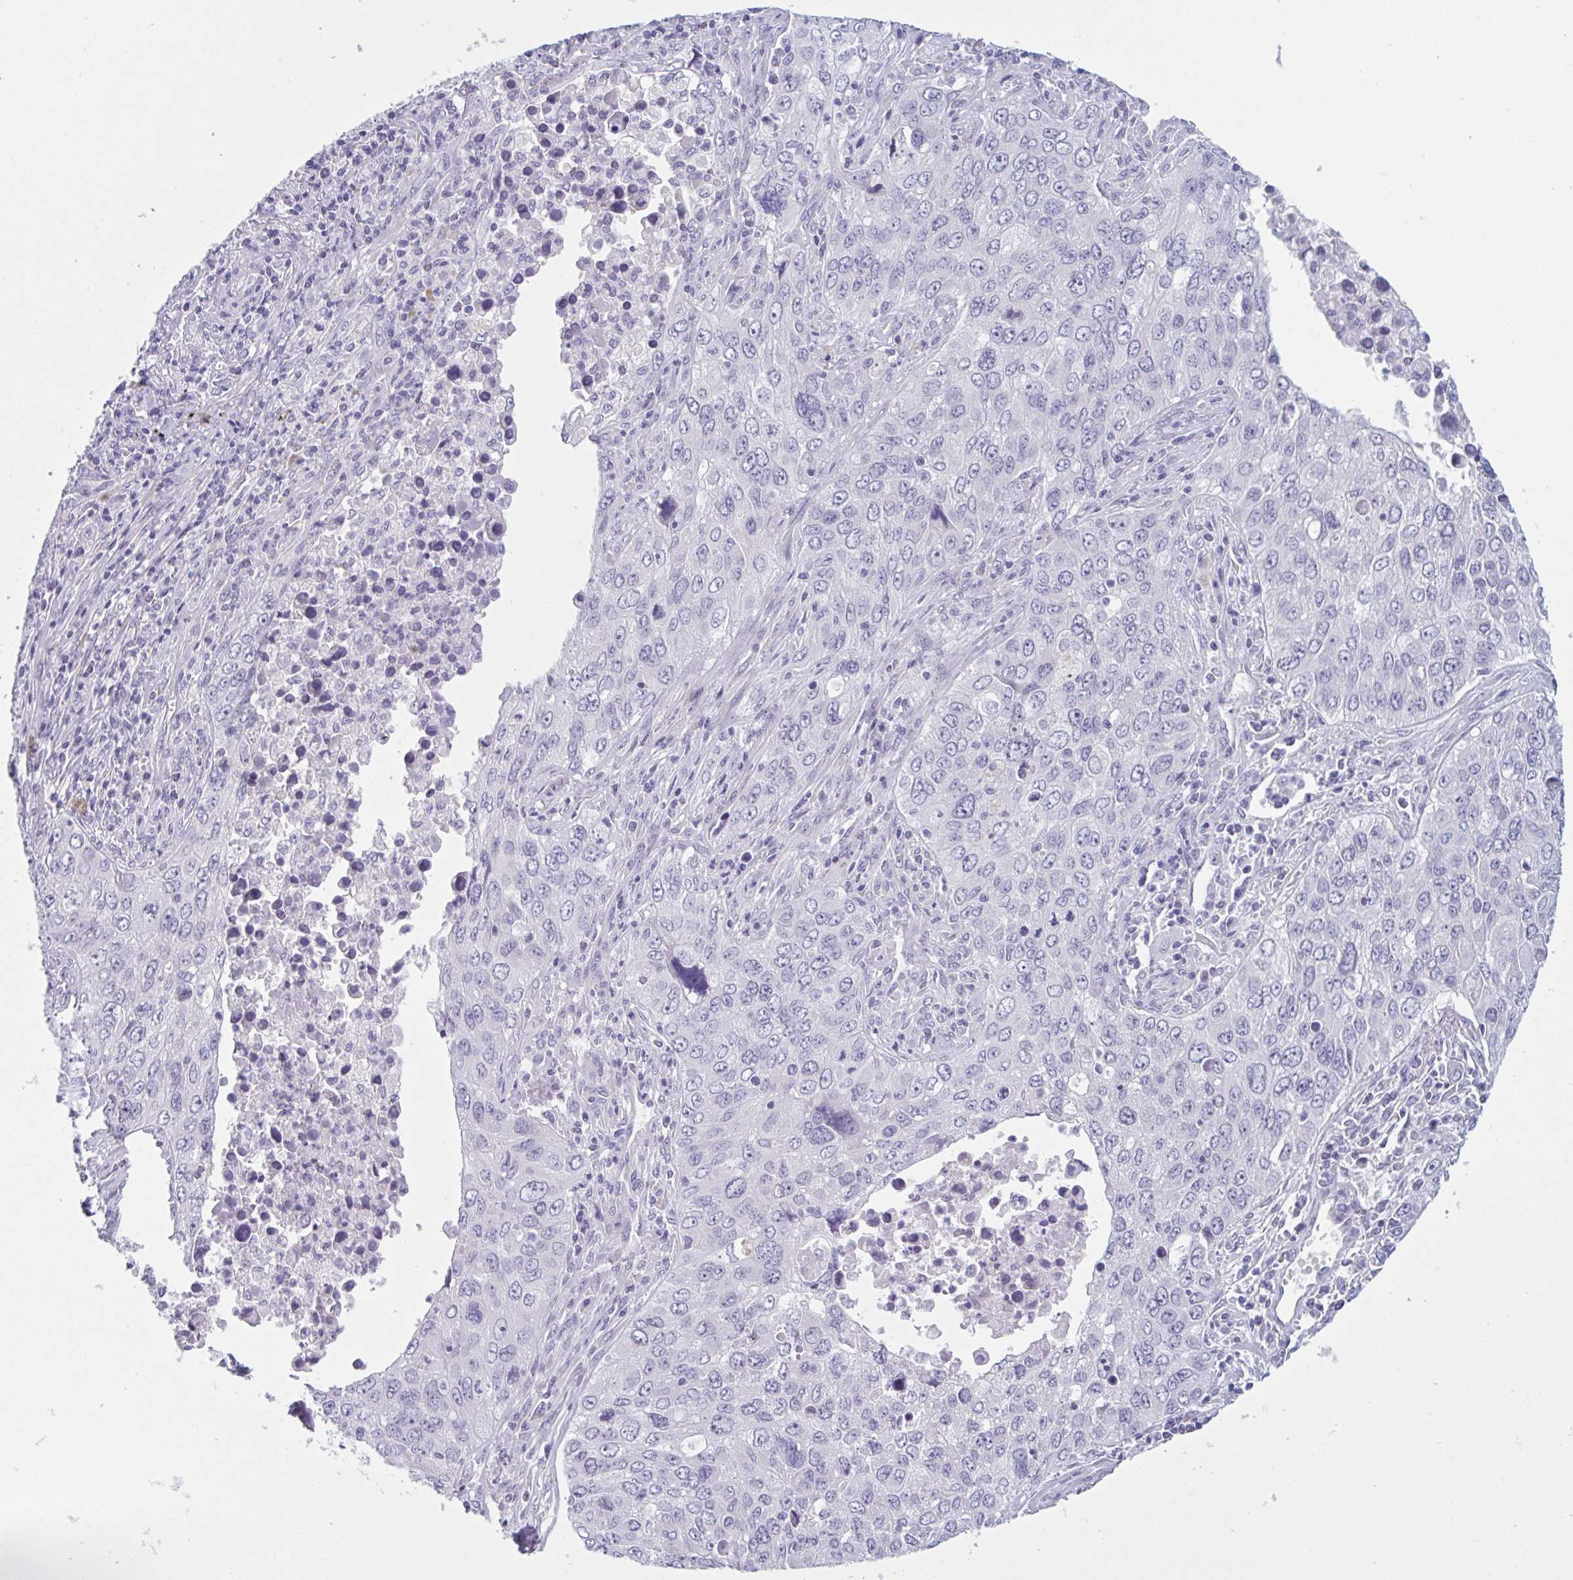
{"staining": {"intensity": "negative", "quantity": "none", "location": "none"}, "tissue": "lung cancer", "cell_type": "Tumor cells", "image_type": "cancer", "snomed": [{"axis": "morphology", "description": "Adenocarcinoma, NOS"}, {"axis": "morphology", "description": "Adenocarcinoma, metastatic, NOS"}, {"axis": "topography", "description": "Lymph node"}, {"axis": "topography", "description": "Lung"}], "caption": "DAB immunohistochemical staining of lung cancer exhibits no significant staining in tumor cells.", "gene": "HSD11B2", "patient": {"sex": "female", "age": 42}}